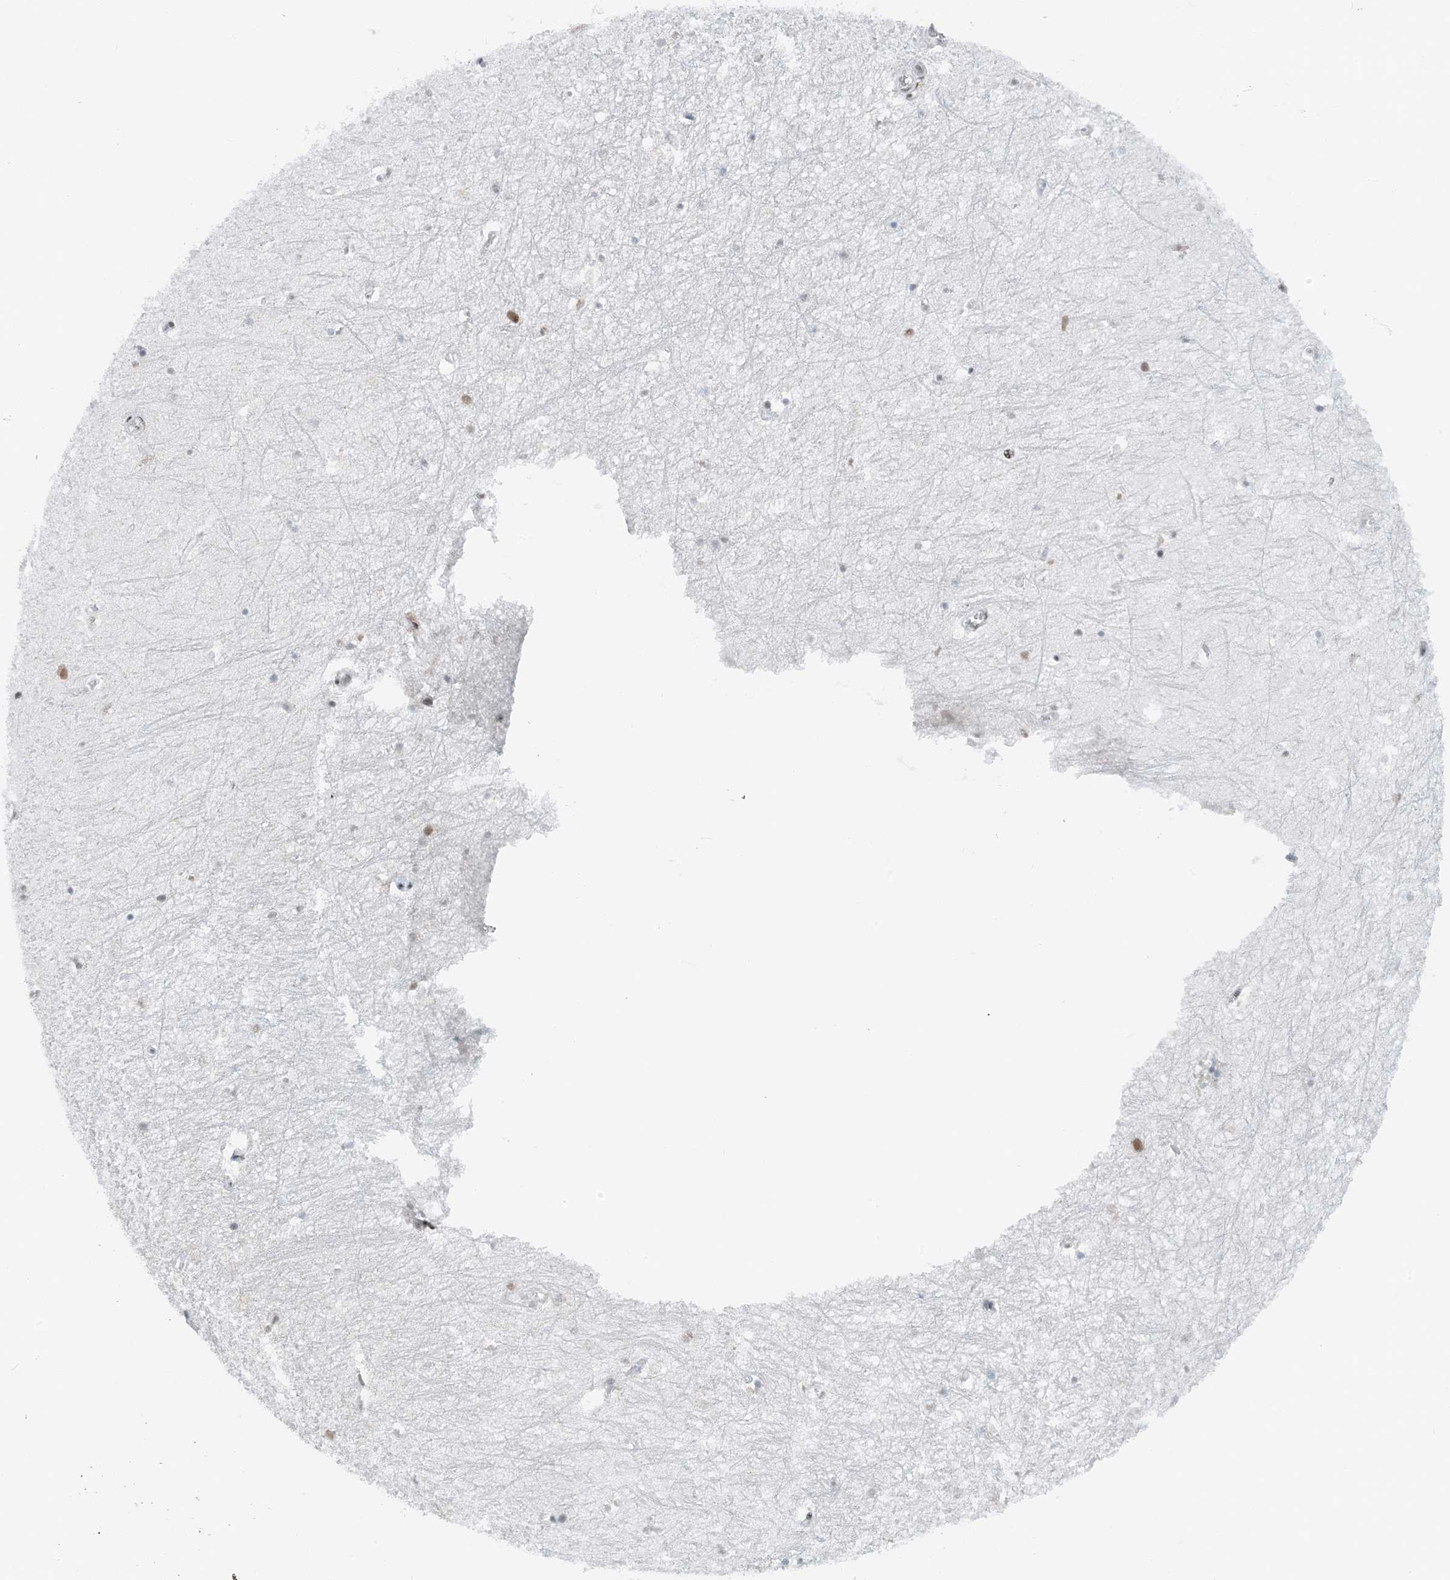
{"staining": {"intensity": "moderate", "quantity": "<25%", "location": "nuclear"}, "tissue": "hippocampus", "cell_type": "Glial cells", "image_type": "normal", "snomed": [{"axis": "morphology", "description": "Normal tissue, NOS"}, {"axis": "topography", "description": "Hippocampus"}], "caption": "Immunohistochemical staining of normal hippocampus demonstrates low levels of moderate nuclear positivity in about <25% of glial cells.", "gene": "ZNF500", "patient": {"sex": "female", "age": 64}}